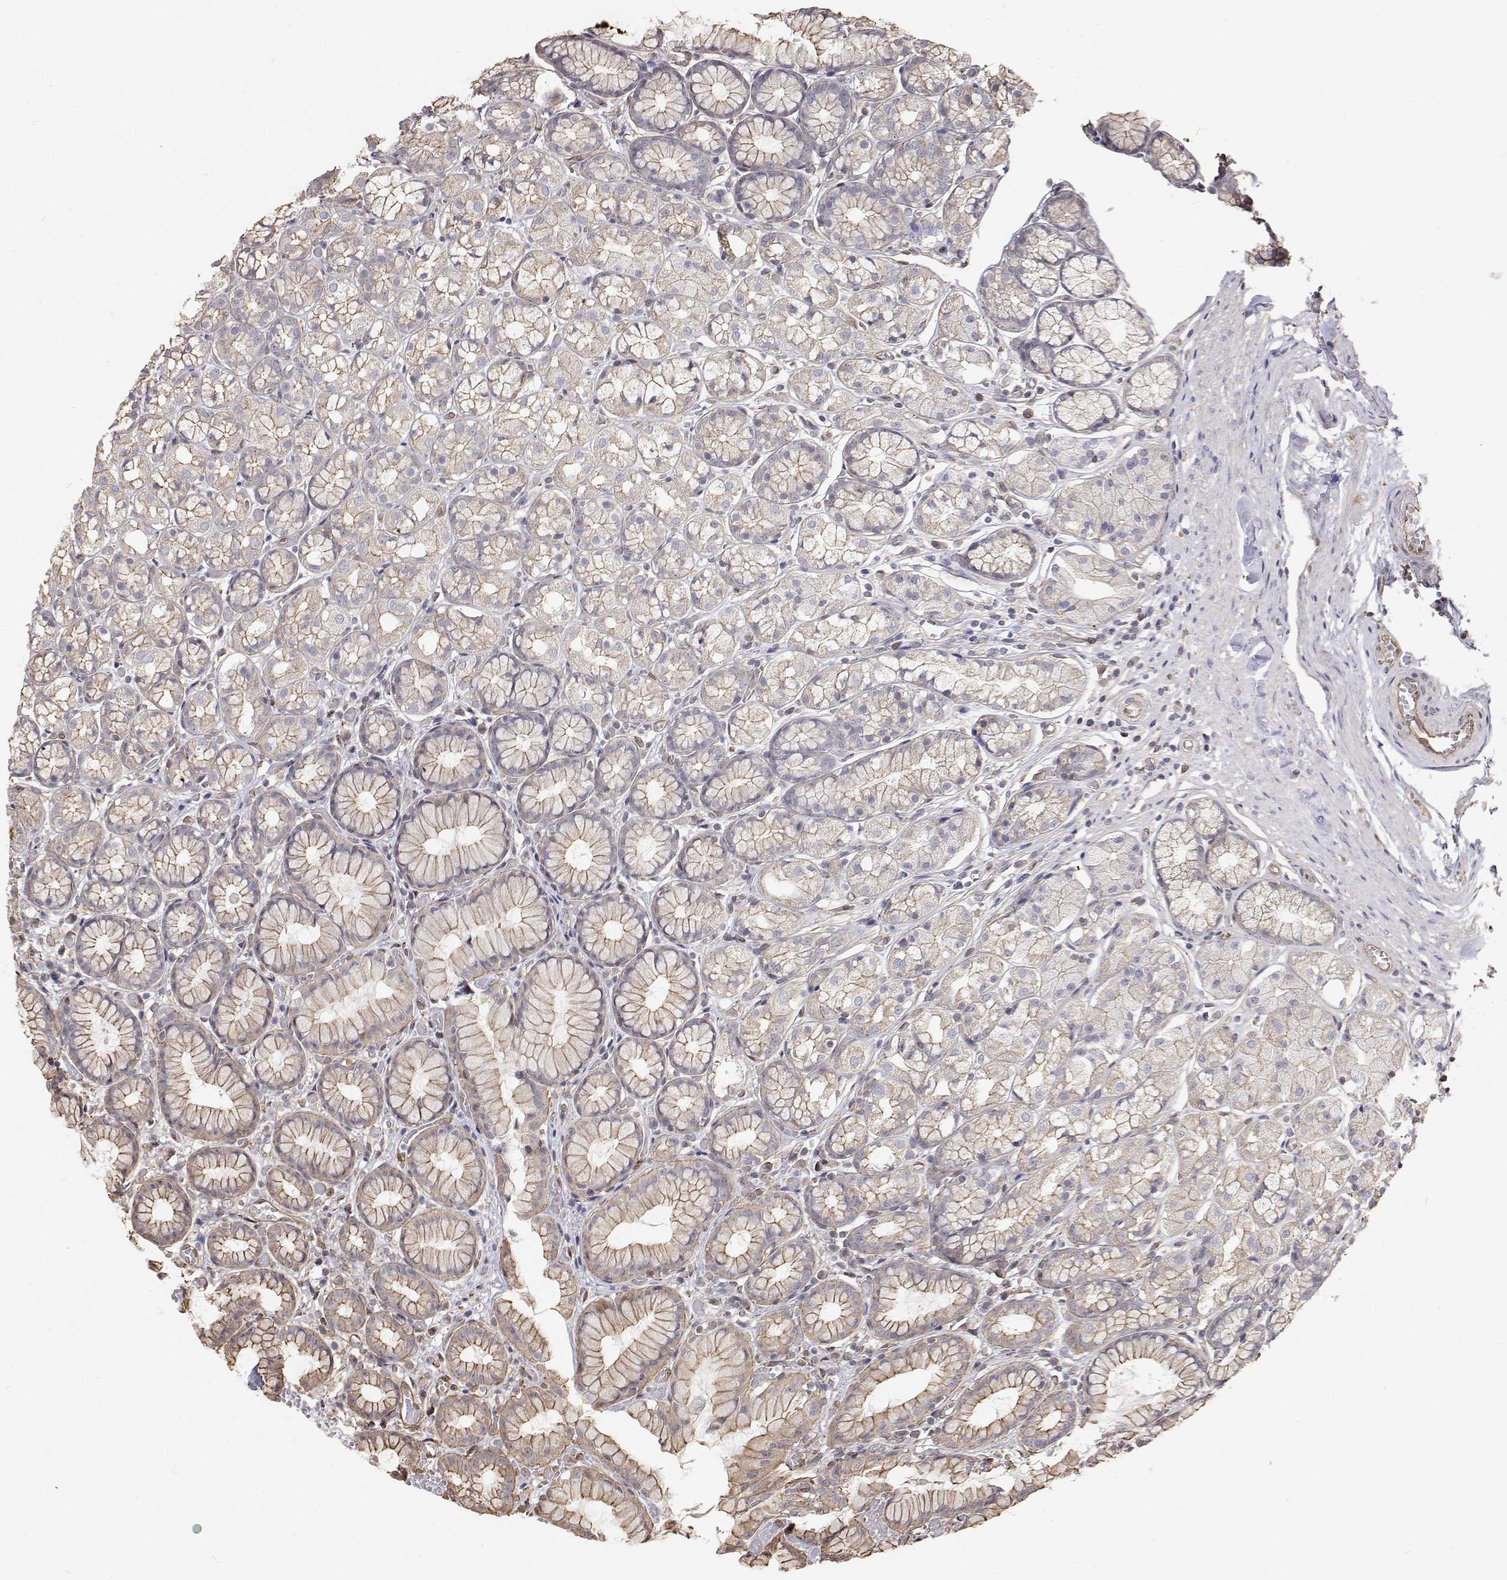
{"staining": {"intensity": "weak", "quantity": "25%-75%", "location": "cytoplasmic/membranous"}, "tissue": "stomach", "cell_type": "Glandular cells", "image_type": "normal", "snomed": [{"axis": "morphology", "description": "Normal tissue, NOS"}, {"axis": "topography", "description": "Smooth muscle"}, {"axis": "topography", "description": "Stomach"}], "caption": "Normal stomach exhibits weak cytoplasmic/membranous staining in approximately 25%-75% of glandular cells.", "gene": "GSDMA", "patient": {"sex": "male", "age": 70}}